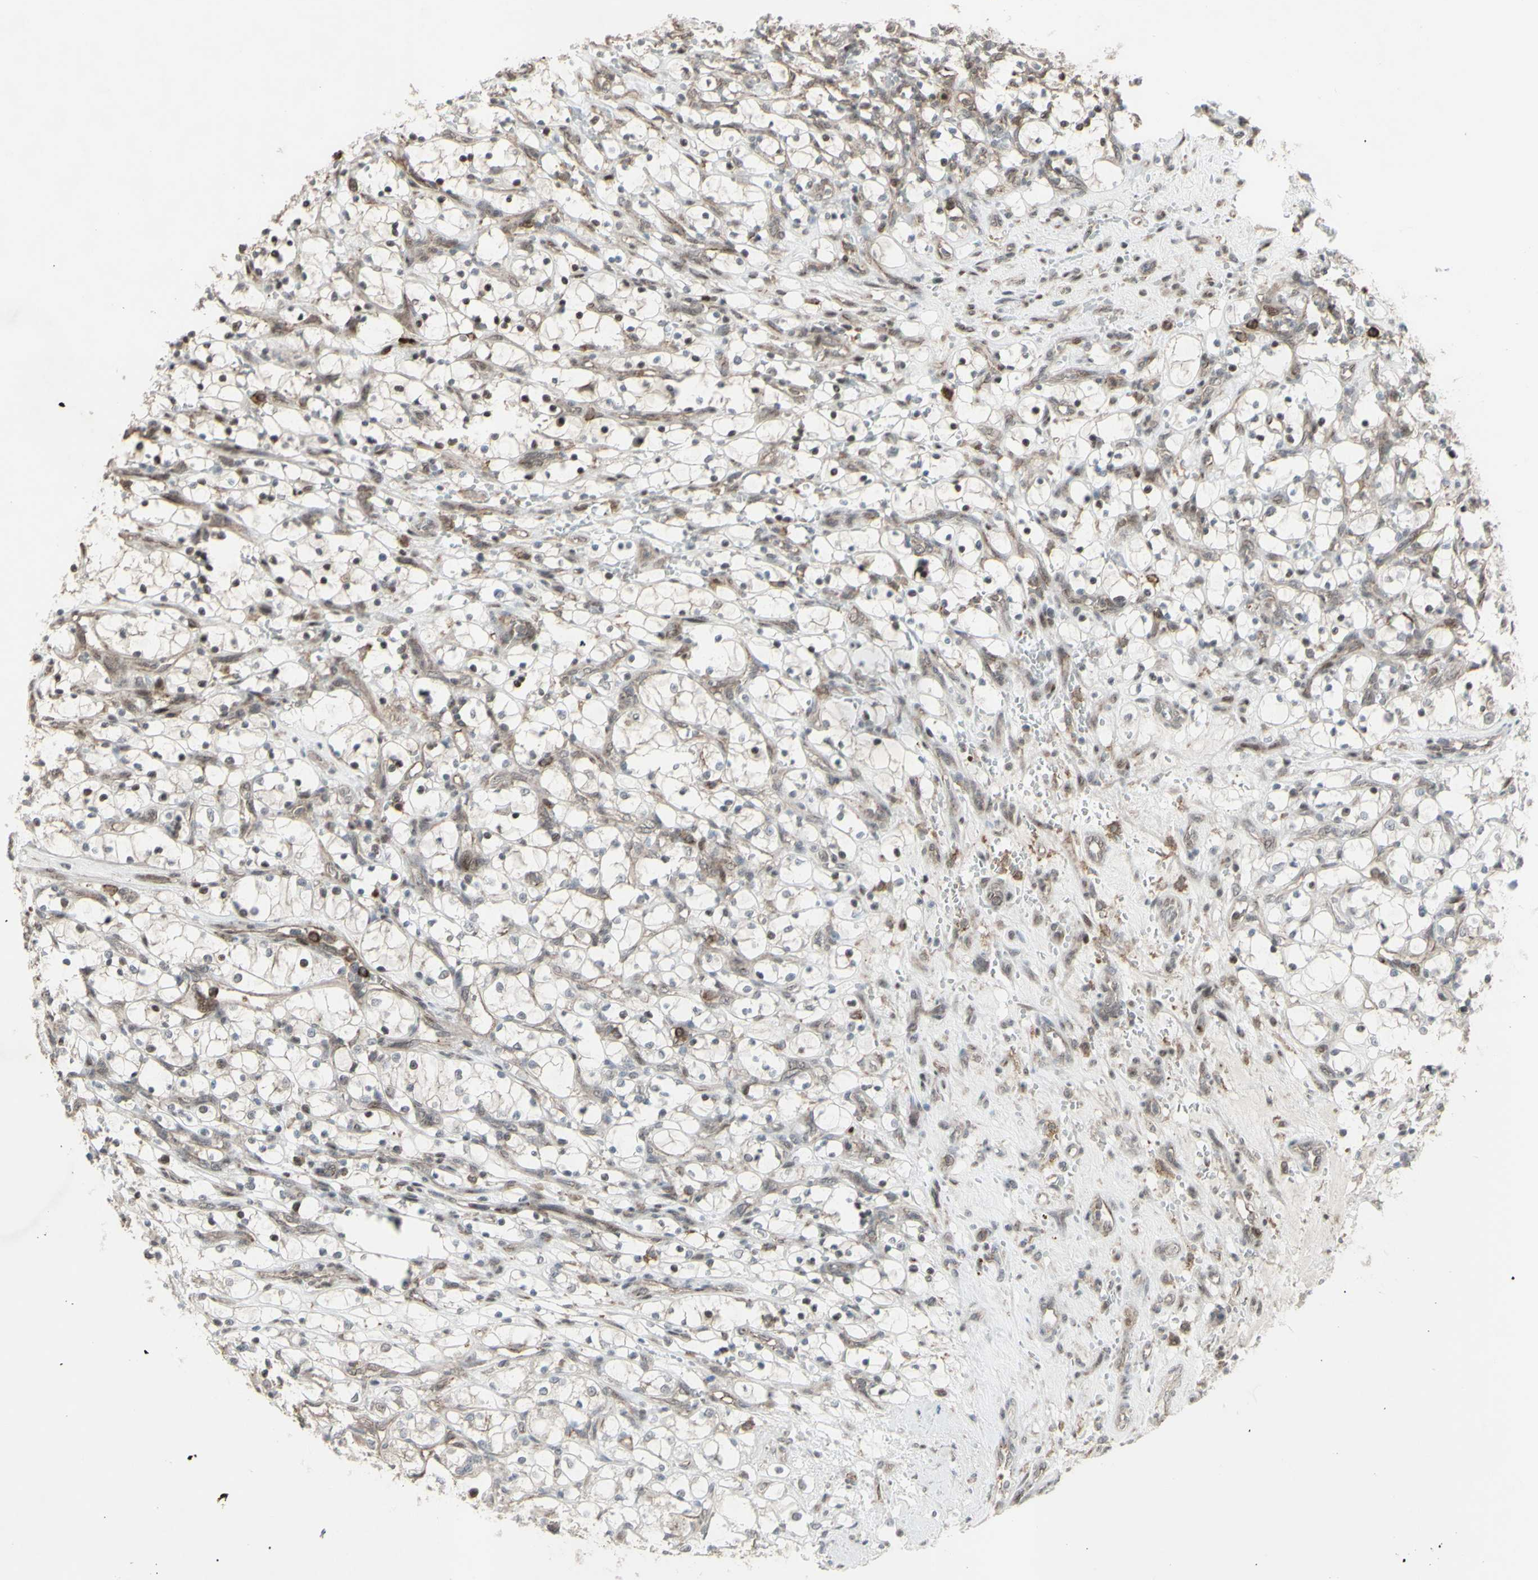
{"staining": {"intensity": "weak", "quantity": "<25%", "location": "cytoplasmic/membranous"}, "tissue": "renal cancer", "cell_type": "Tumor cells", "image_type": "cancer", "snomed": [{"axis": "morphology", "description": "Adenocarcinoma, NOS"}, {"axis": "topography", "description": "Kidney"}], "caption": "High power microscopy histopathology image of an immunohistochemistry micrograph of renal cancer (adenocarcinoma), revealing no significant positivity in tumor cells. Brightfield microscopy of immunohistochemistry (IHC) stained with DAB (brown) and hematoxylin (blue), captured at high magnification.", "gene": "CD33", "patient": {"sex": "female", "age": 69}}